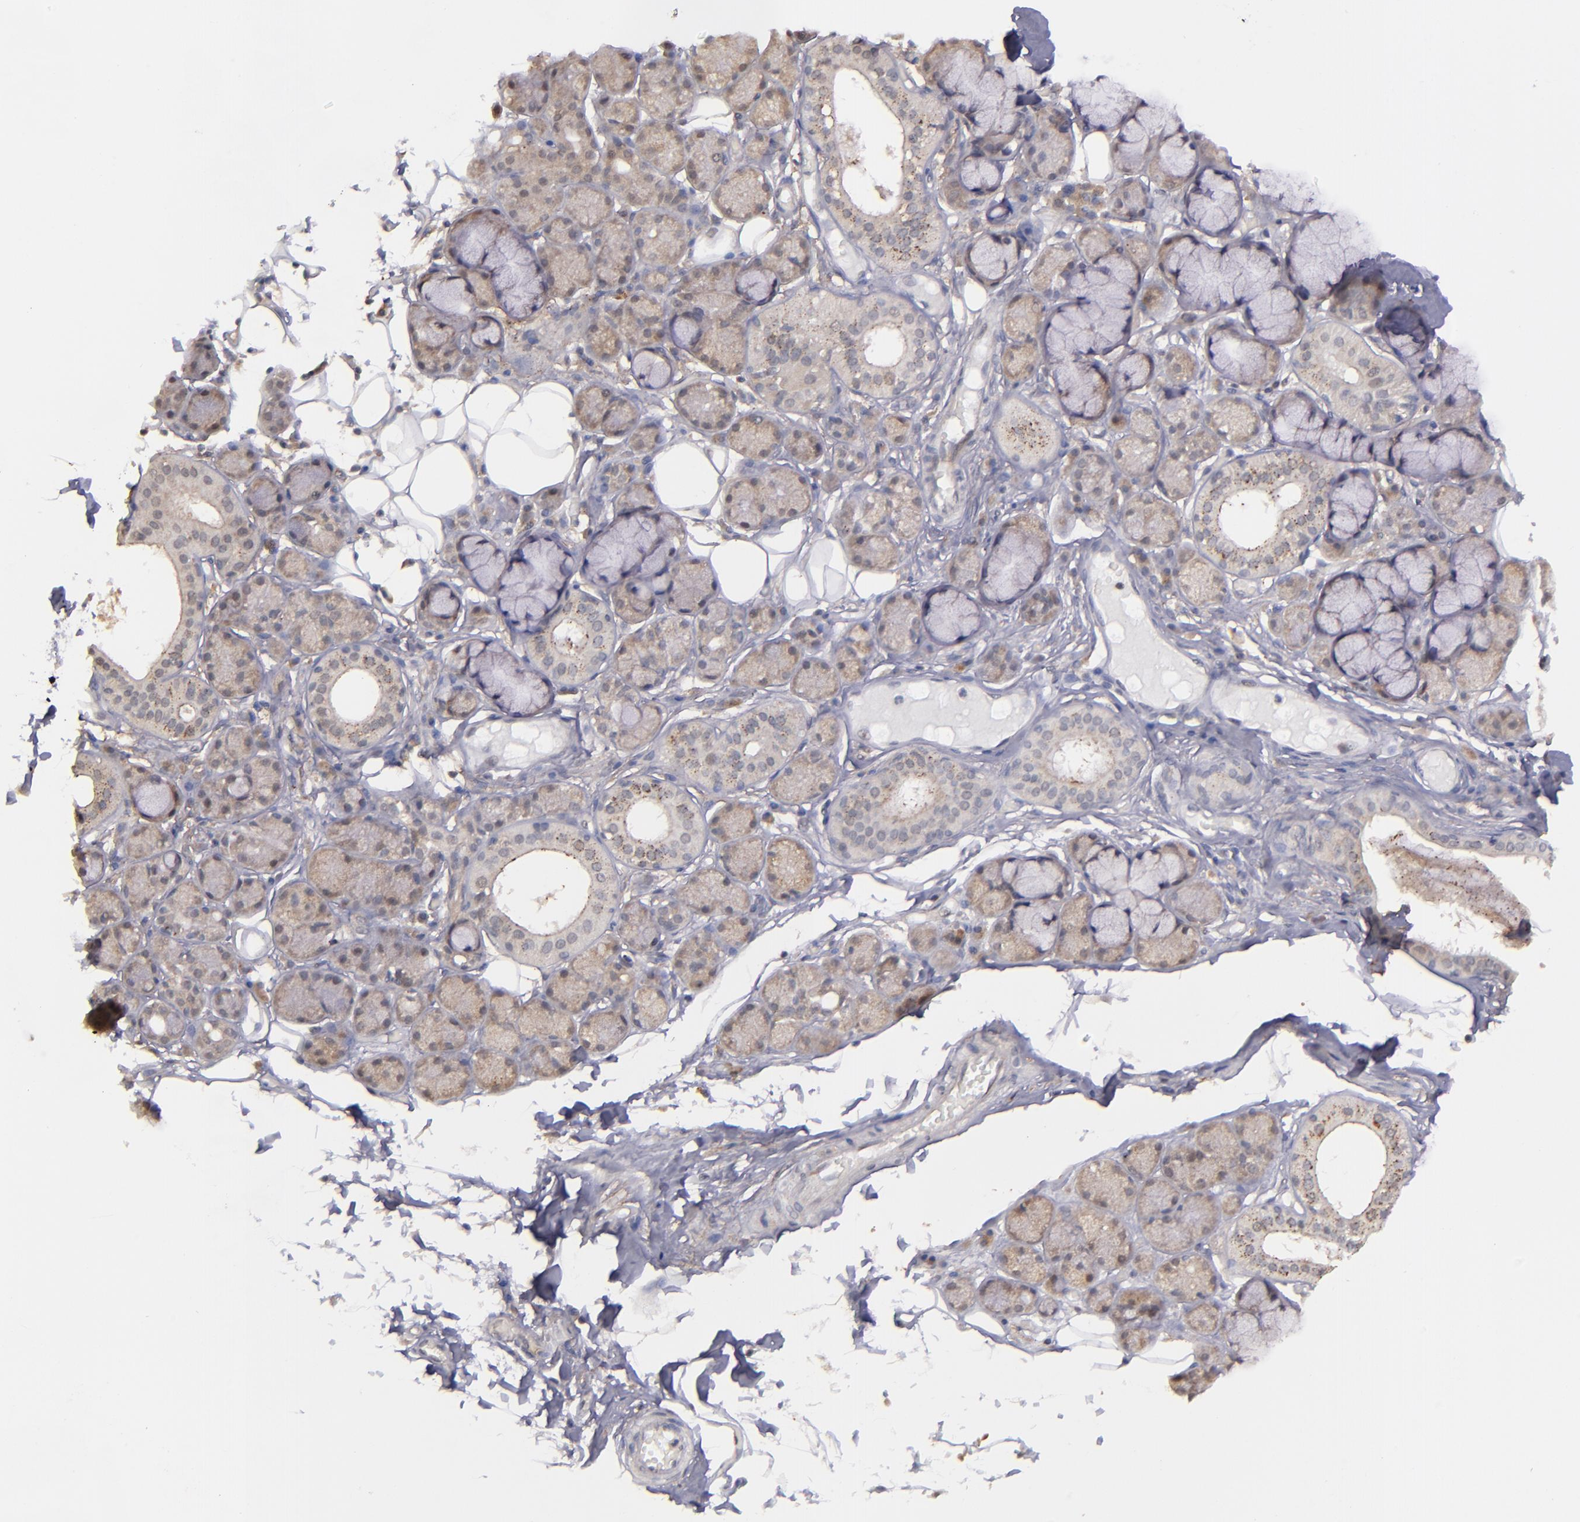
{"staining": {"intensity": "moderate", "quantity": "25%-75%", "location": "cytoplasmic/membranous"}, "tissue": "salivary gland", "cell_type": "Glandular cells", "image_type": "normal", "snomed": [{"axis": "morphology", "description": "Normal tissue, NOS"}, {"axis": "topography", "description": "Skeletal muscle"}, {"axis": "topography", "description": "Oral tissue"}, {"axis": "topography", "description": "Salivary gland"}, {"axis": "topography", "description": "Peripheral nerve tissue"}], "caption": "Protein expression analysis of normal salivary gland exhibits moderate cytoplasmic/membranous staining in approximately 25%-75% of glandular cells.", "gene": "ZFYVE1", "patient": {"sex": "male", "age": 54}}